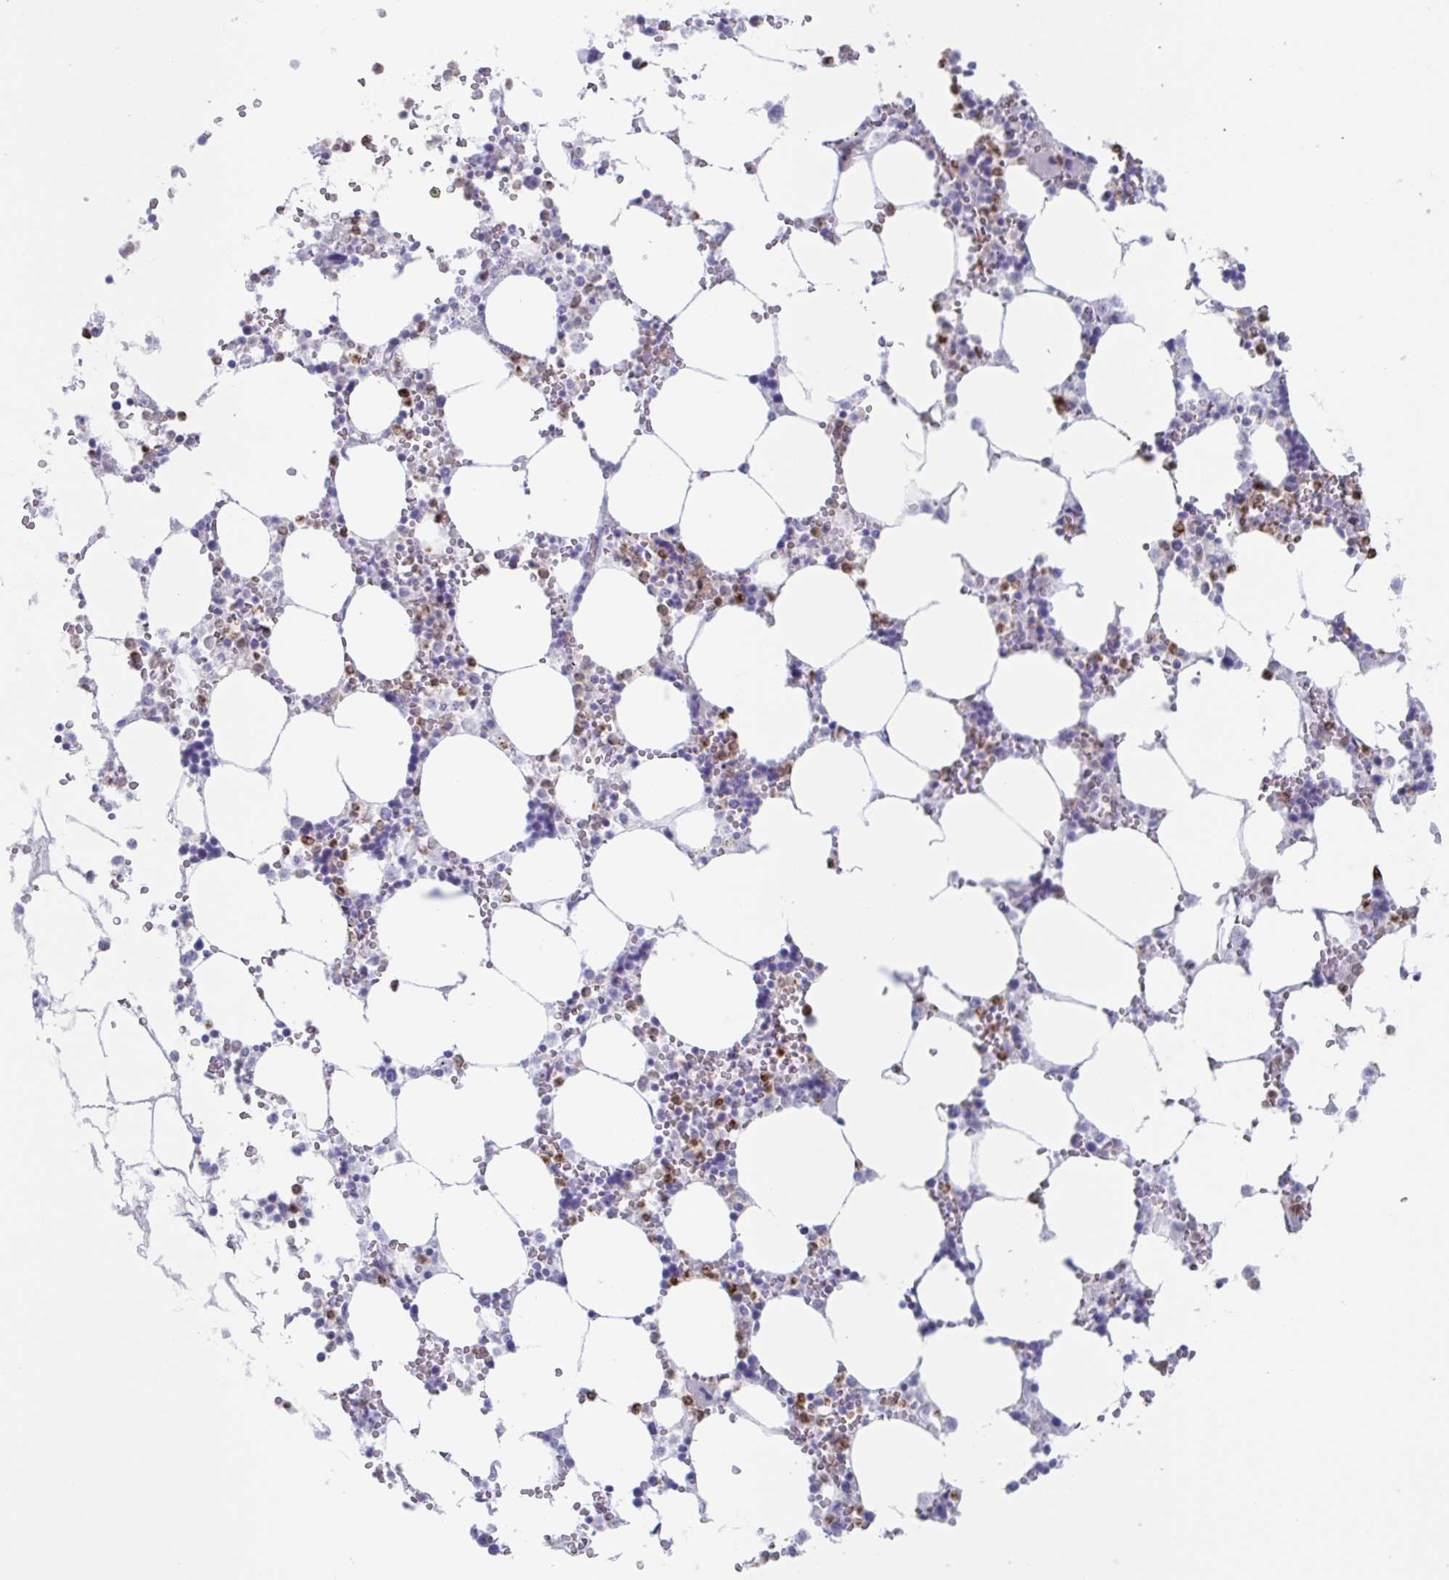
{"staining": {"intensity": "strong", "quantity": "<25%", "location": "cytoplasmic/membranous"}, "tissue": "bone marrow", "cell_type": "Hematopoietic cells", "image_type": "normal", "snomed": [{"axis": "morphology", "description": "Normal tissue, NOS"}, {"axis": "topography", "description": "Bone marrow"}], "caption": "The immunohistochemical stain highlights strong cytoplasmic/membranous positivity in hematopoietic cells of benign bone marrow.", "gene": "CYP4F11", "patient": {"sex": "male", "age": 64}}